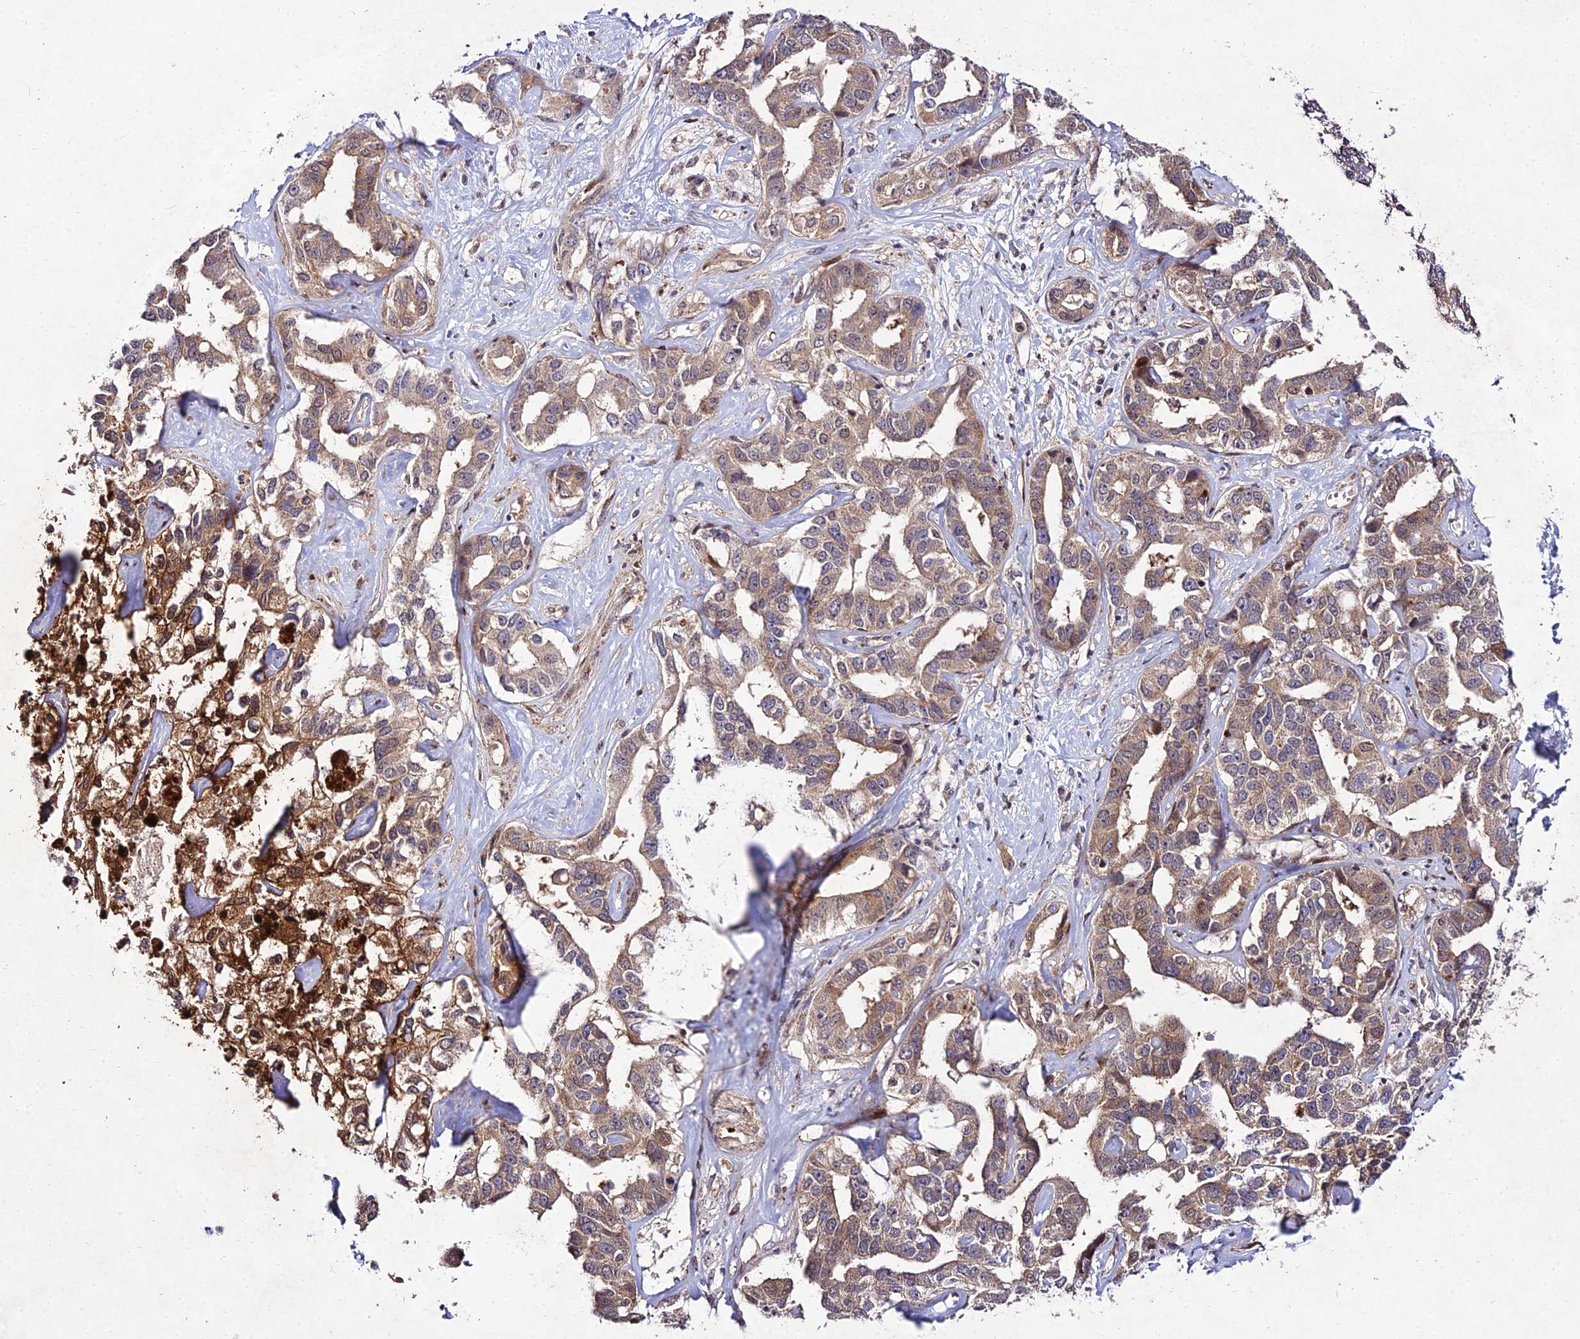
{"staining": {"intensity": "weak", "quantity": ">75%", "location": "cytoplasmic/membranous"}, "tissue": "liver cancer", "cell_type": "Tumor cells", "image_type": "cancer", "snomed": [{"axis": "morphology", "description": "Cholangiocarcinoma"}, {"axis": "topography", "description": "Liver"}], "caption": "Liver cancer (cholangiocarcinoma) was stained to show a protein in brown. There is low levels of weak cytoplasmic/membranous positivity in about >75% of tumor cells.", "gene": "MKKS", "patient": {"sex": "male", "age": 59}}